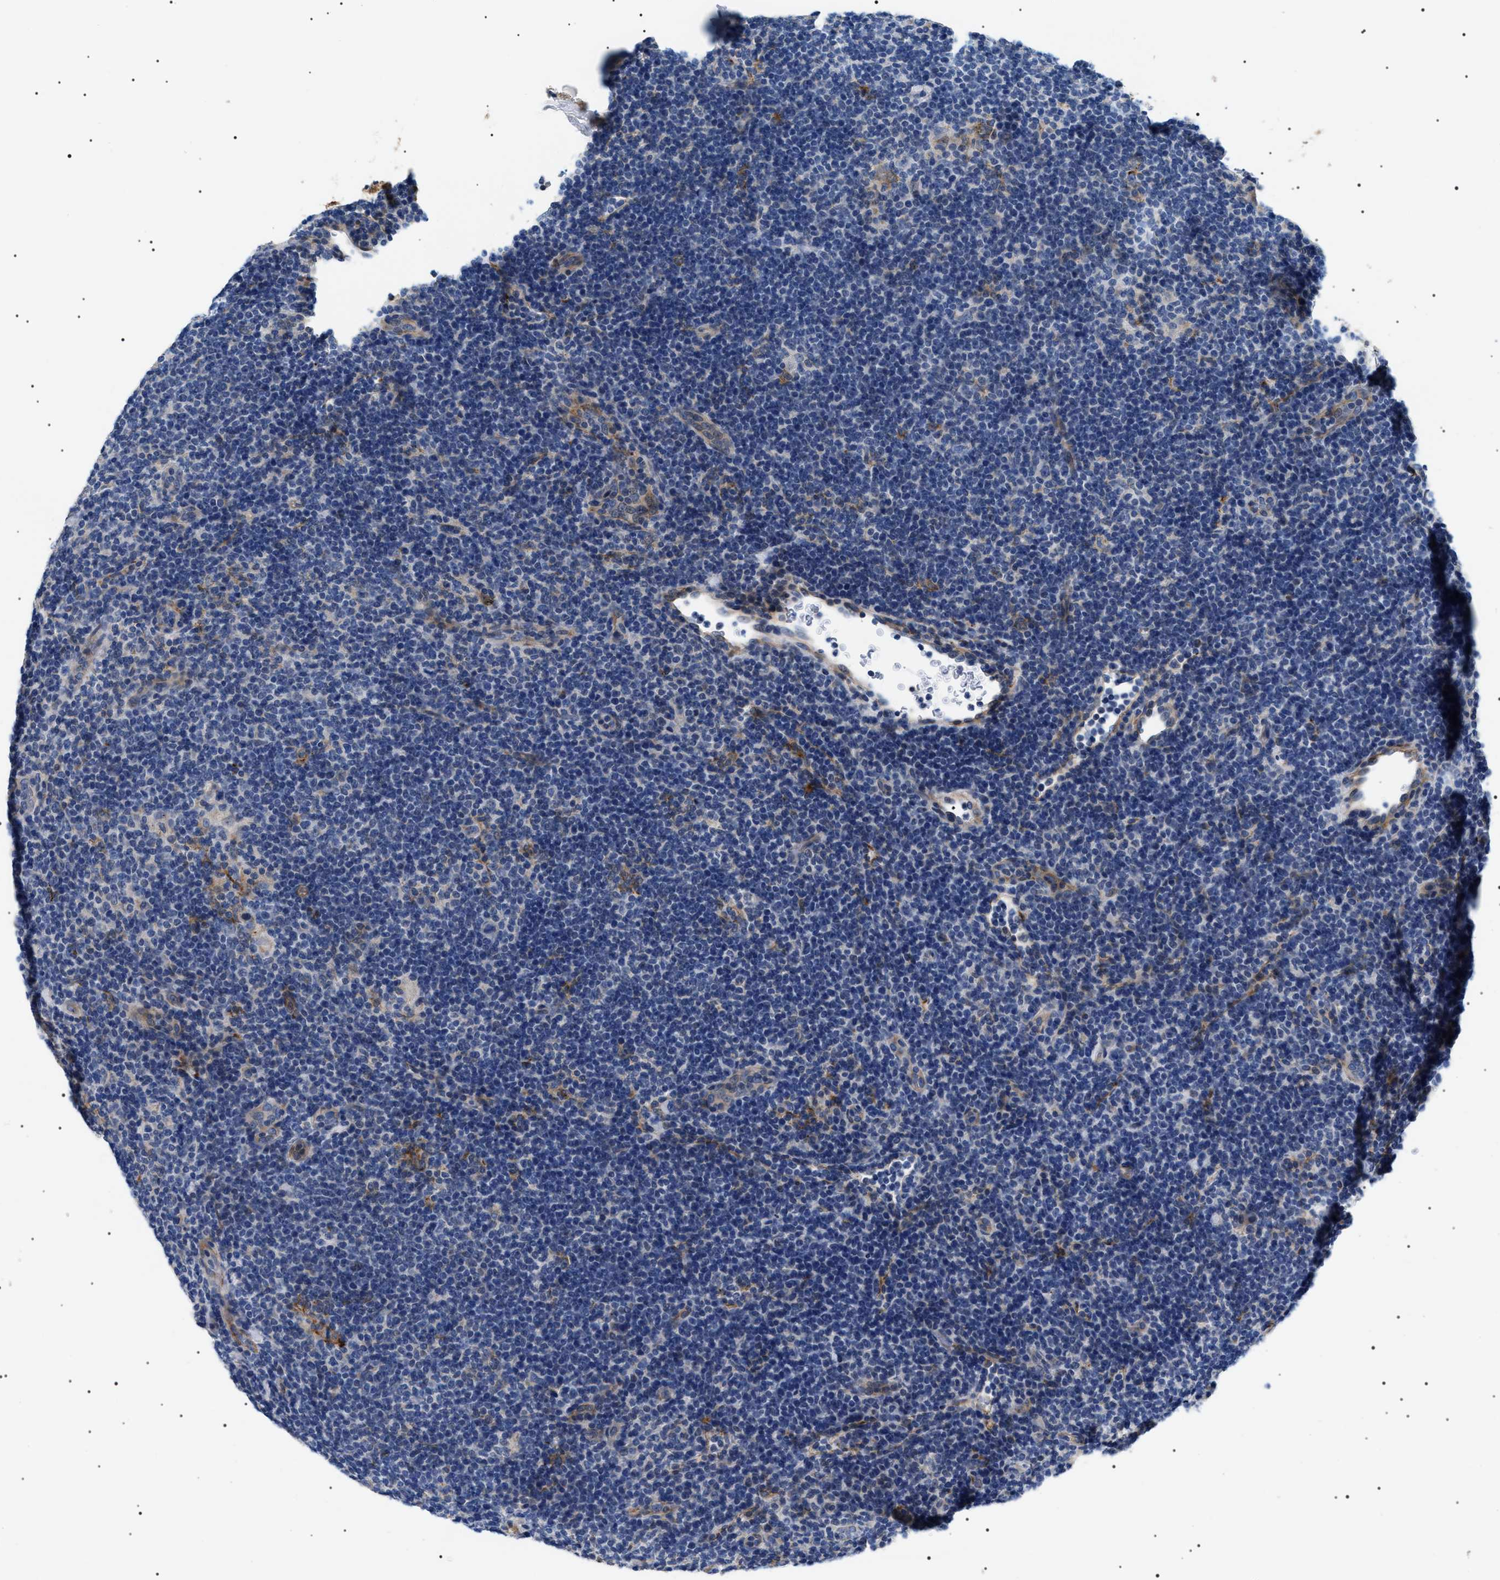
{"staining": {"intensity": "negative", "quantity": "none", "location": "none"}, "tissue": "lymphoma", "cell_type": "Tumor cells", "image_type": "cancer", "snomed": [{"axis": "morphology", "description": "Hodgkin's disease, NOS"}, {"axis": "topography", "description": "Lymph node"}], "caption": "This image is of lymphoma stained with immunohistochemistry (IHC) to label a protein in brown with the nuclei are counter-stained blue. There is no staining in tumor cells.", "gene": "TMEM222", "patient": {"sex": "female", "age": 57}}